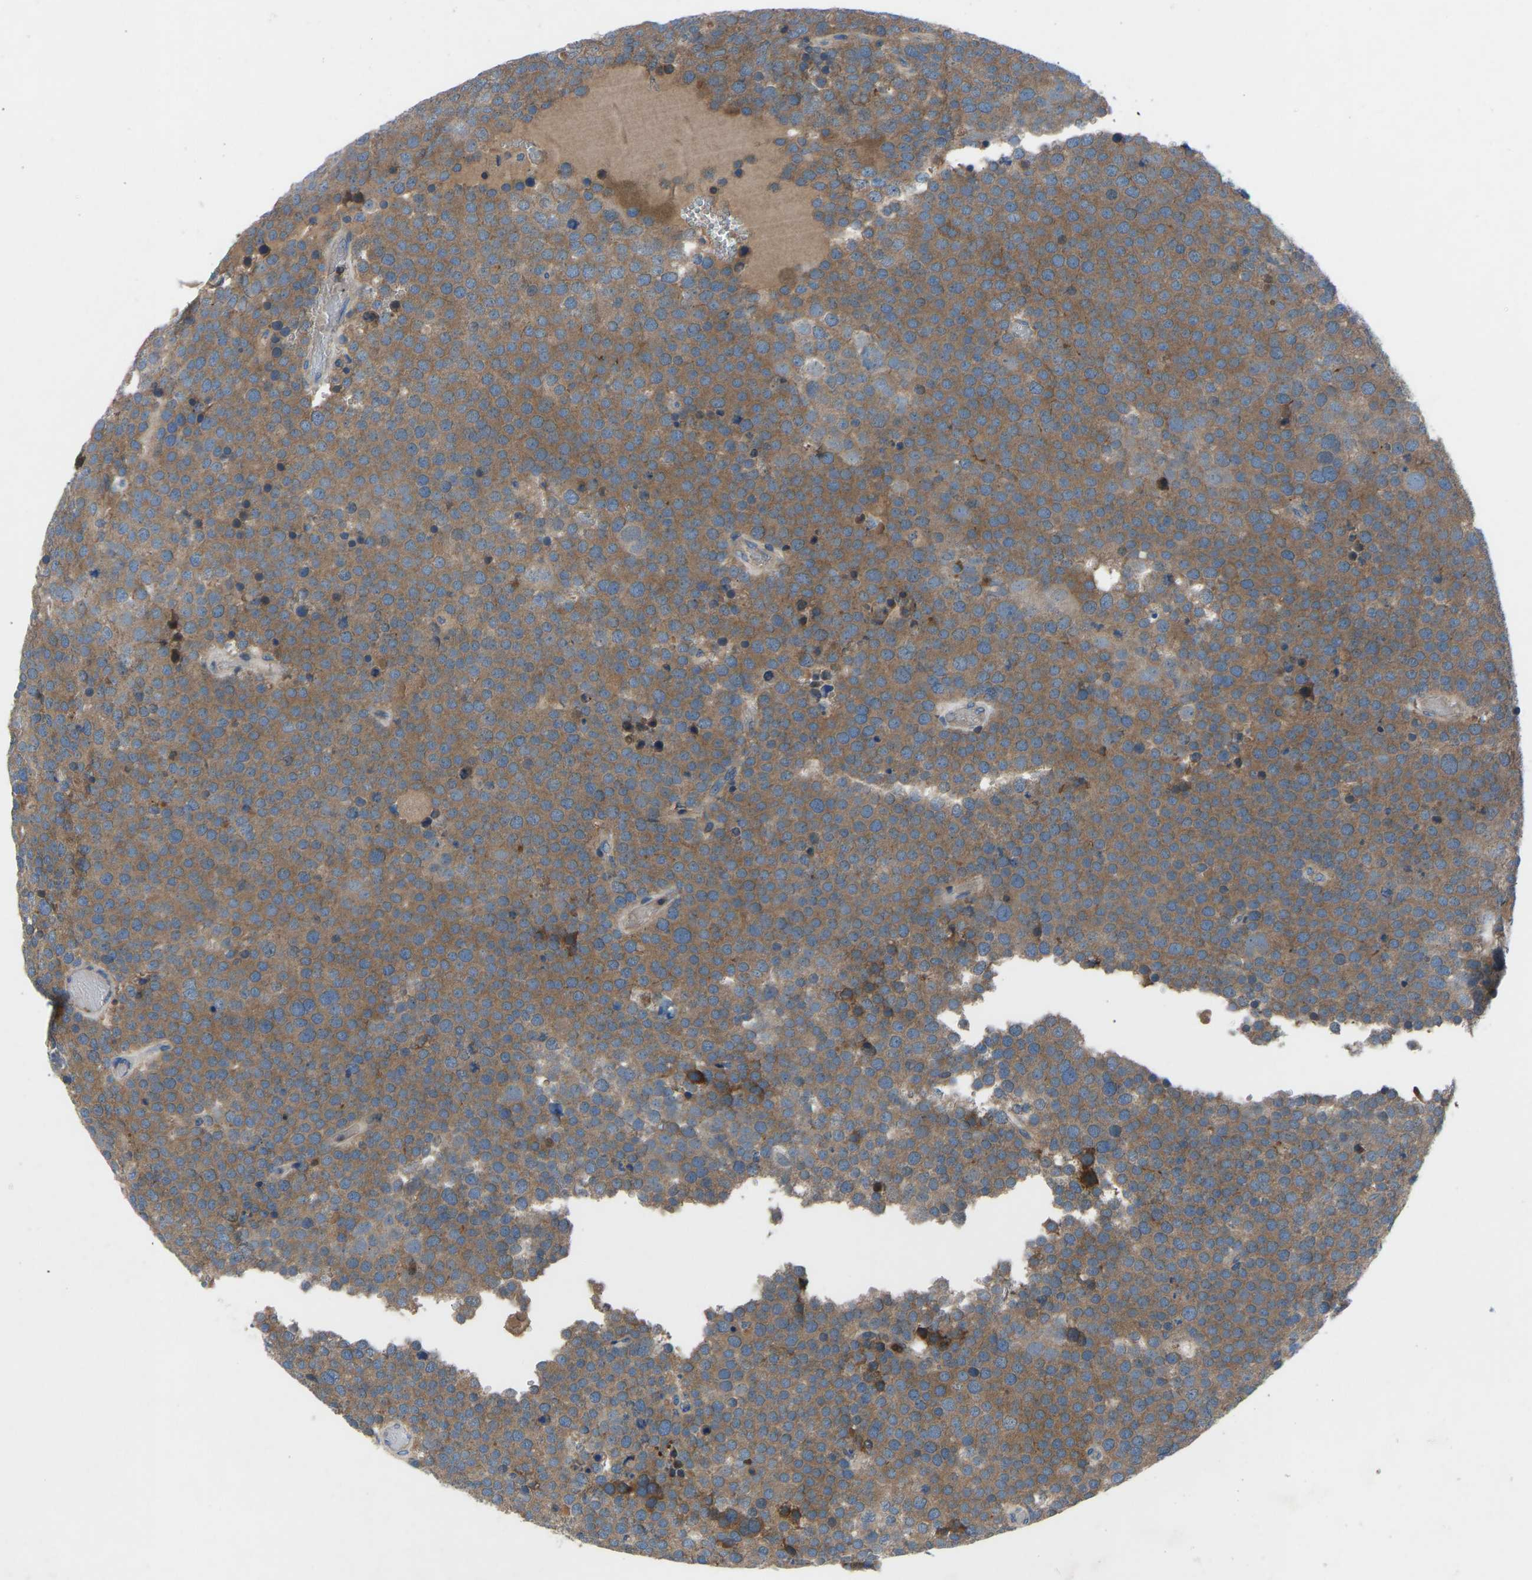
{"staining": {"intensity": "moderate", "quantity": ">75%", "location": "cytoplasmic/membranous"}, "tissue": "testis cancer", "cell_type": "Tumor cells", "image_type": "cancer", "snomed": [{"axis": "morphology", "description": "Normal tissue, NOS"}, {"axis": "morphology", "description": "Seminoma, NOS"}, {"axis": "topography", "description": "Testis"}], "caption": "A high-resolution histopathology image shows immunohistochemistry staining of testis seminoma, which displays moderate cytoplasmic/membranous positivity in approximately >75% of tumor cells.", "gene": "GRK6", "patient": {"sex": "male", "age": 71}}